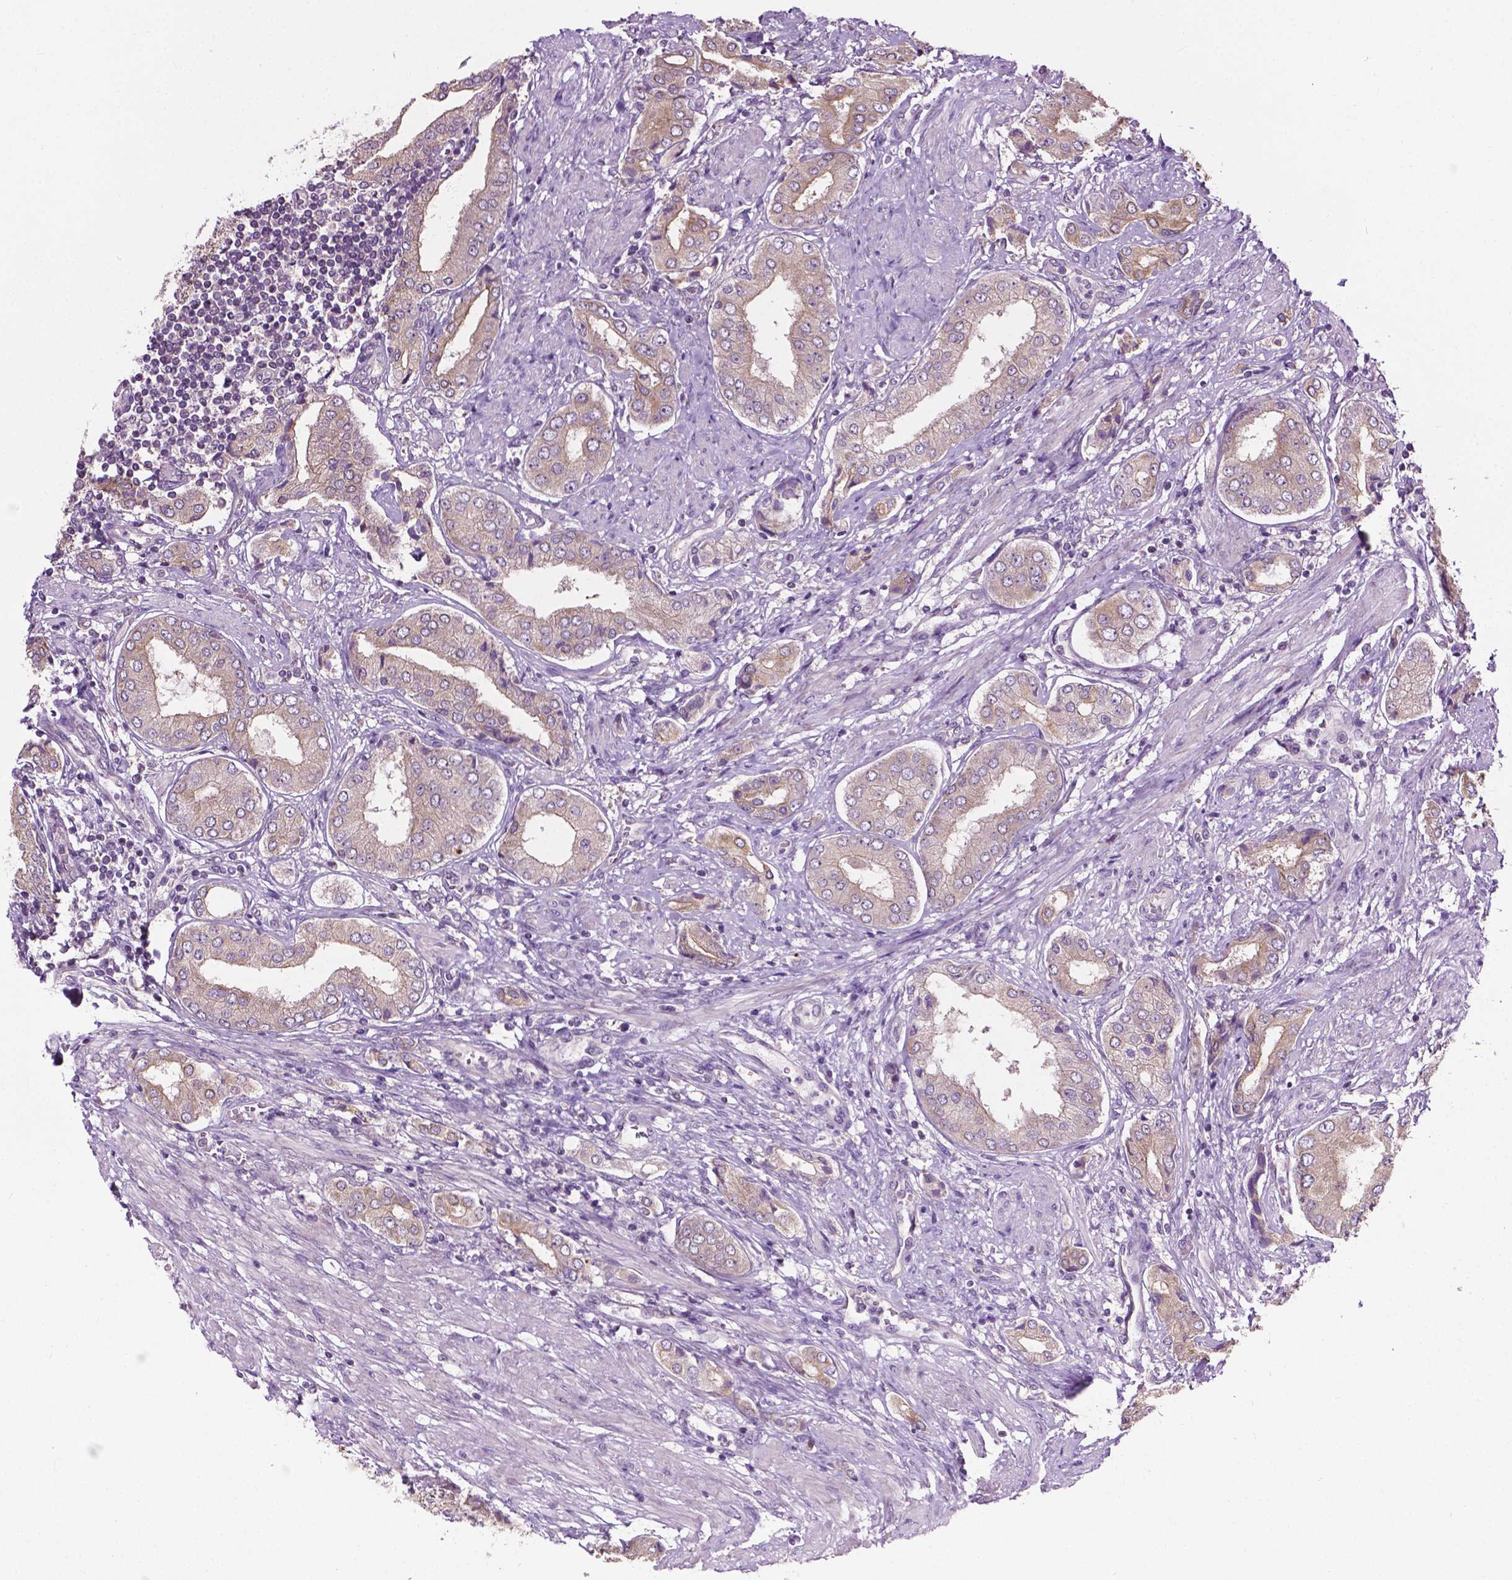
{"staining": {"intensity": "weak", "quantity": "<25%", "location": "cytoplasmic/membranous"}, "tissue": "prostate cancer", "cell_type": "Tumor cells", "image_type": "cancer", "snomed": [{"axis": "morphology", "description": "Adenocarcinoma, NOS"}, {"axis": "topography", "description": "Prostate"}], "caption": "The micrograph reveals no significant staining in tumor cells of prostate cancer.", "gene": "MZT1", "patient": {"sex": "male", "age": 63}}